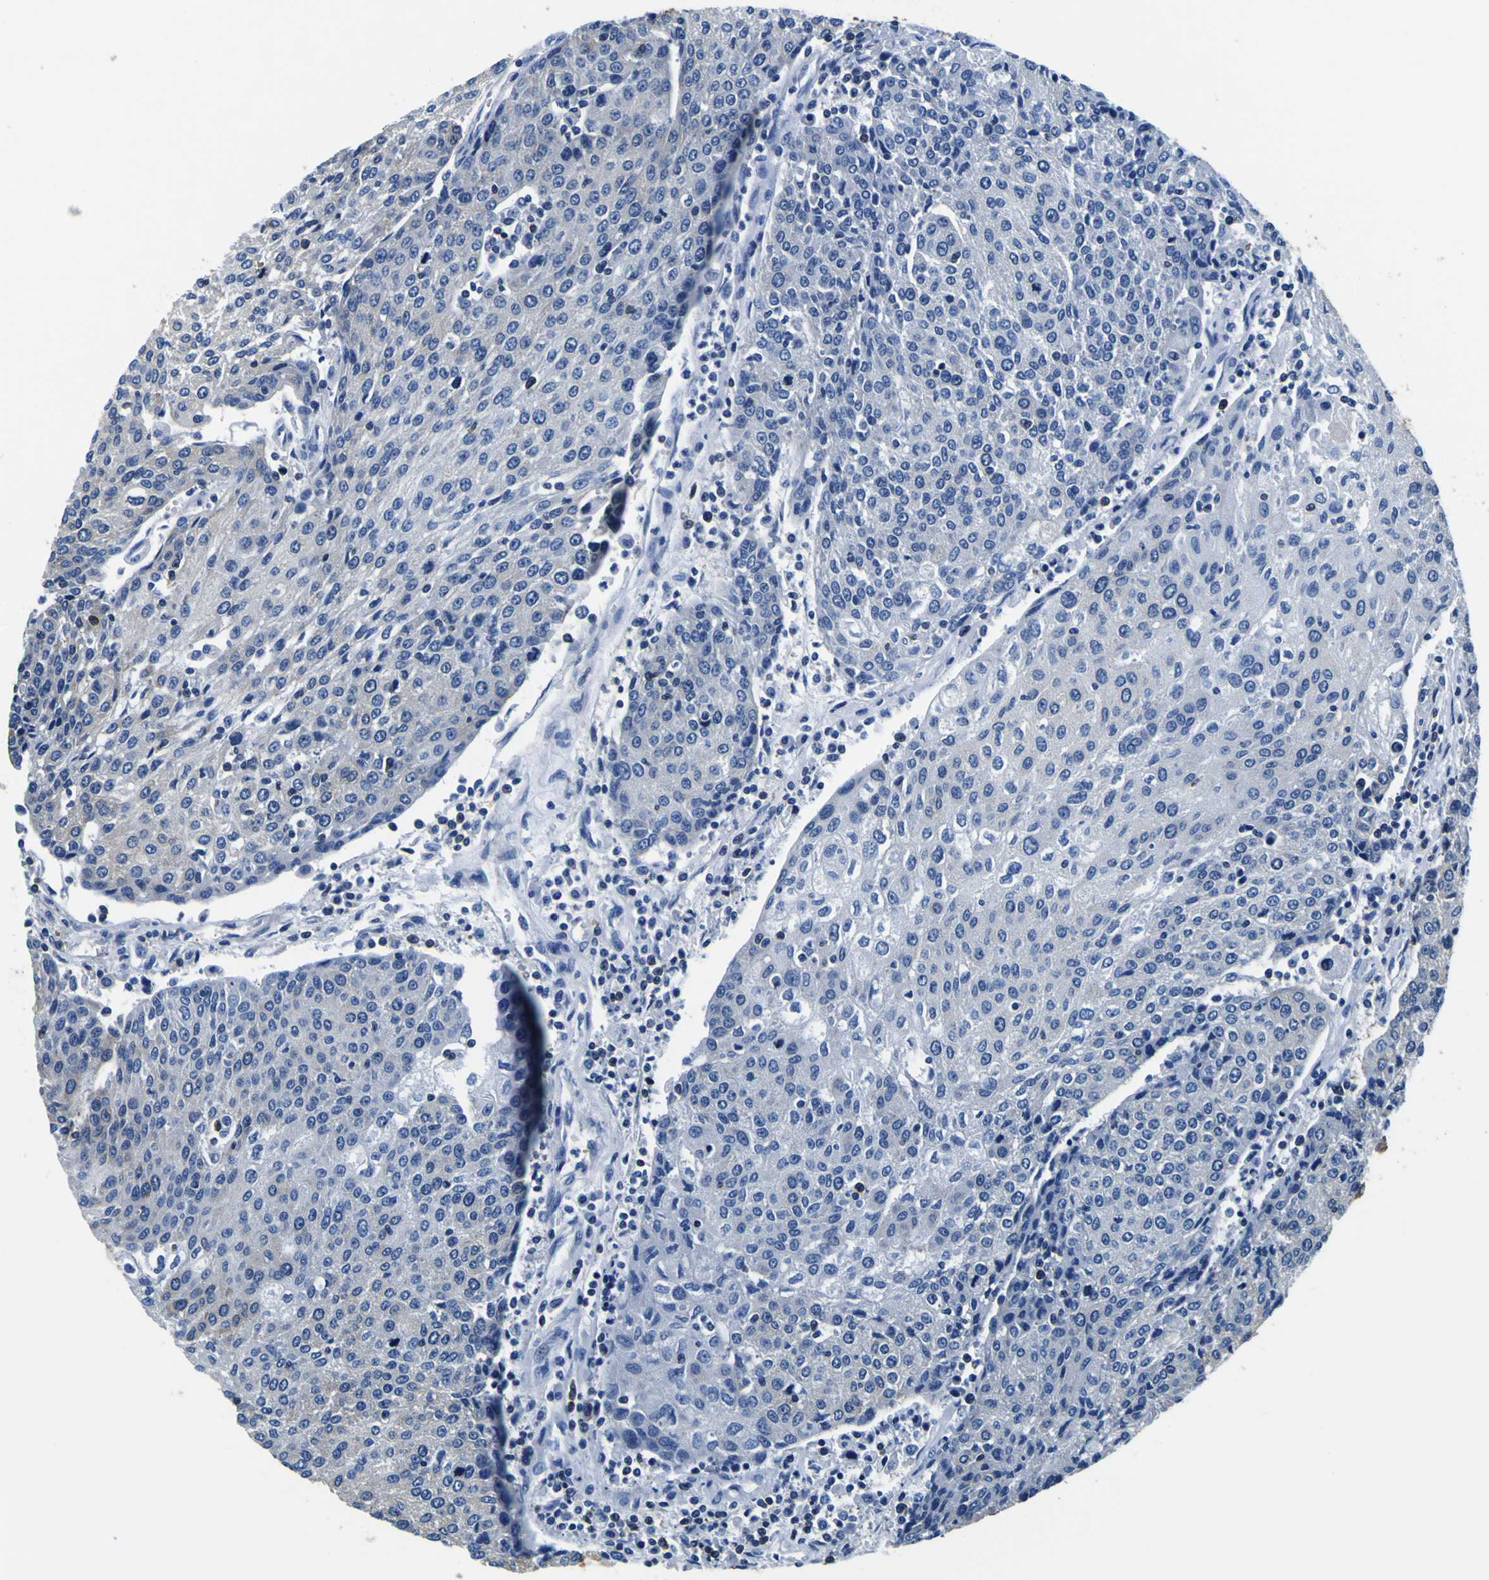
{"staining": {"intensity": "negative", "quantity": "none", "location": "none"}, "tissue": "urothelial cancer", "cell_type": "Tumor cells", "image_type": "cancer", "snomed": [{"axis": "morphology", "description": "Urothelial carcinoma, High grade"}, {"axis": "topography", "description": "Urinary bladder"}], "caption": "IHC of human high-grade urothelial carcinoma reveals no positivity in tumor cells.", "gene": "TUBA1B", "patient": {"sex": "female", "age": 85}}